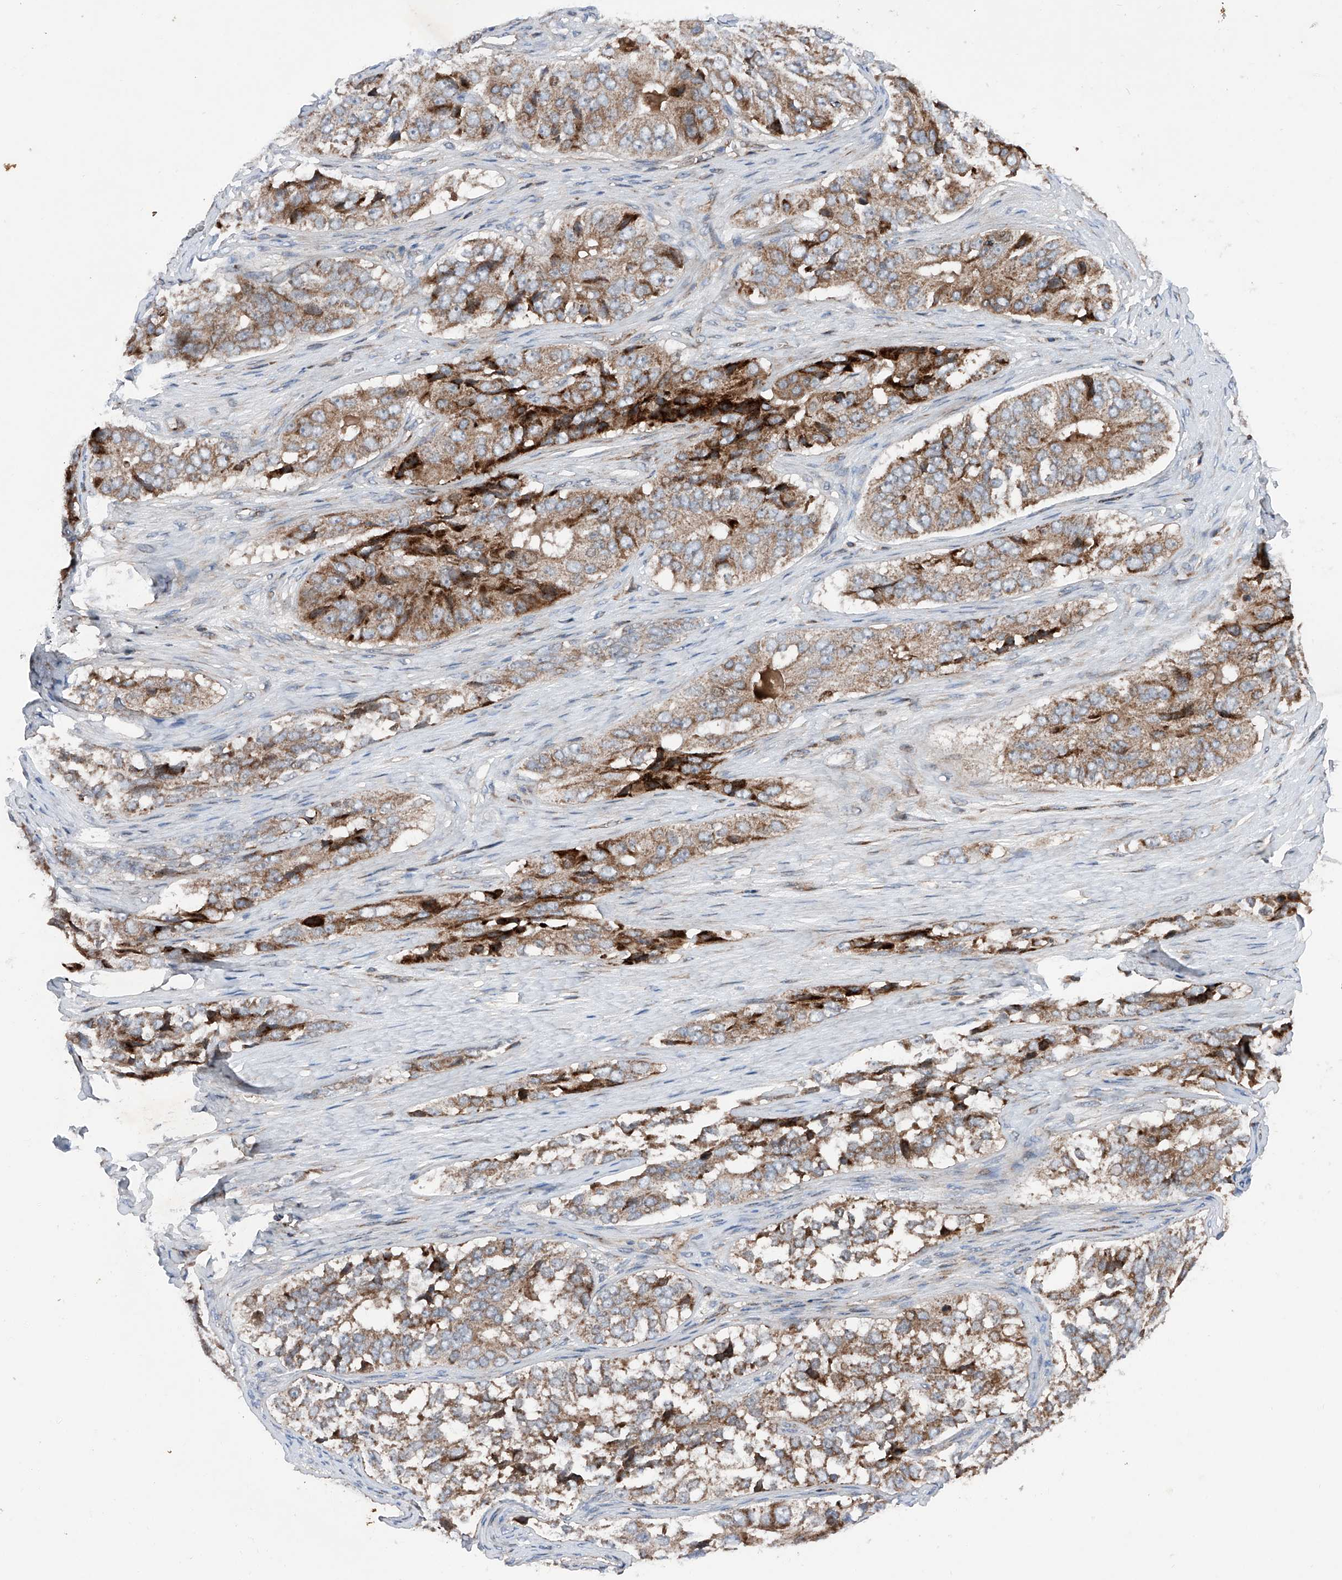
{"staining": {"intensity": "moderate", "quantity": ">75%", "location": "cytoplasmic/membranous"}, "tissue": "ovarian cancer", "cell_type": "Tumor cells", "image_type": "cancer", "snomed": [{"axis": "morphology", "description": "Carcinoma, endometroid"}, {"axis": "topography", "description": "Ovary"}], "caption": "Immunohistochemistry (IHC) (DAB (3,3'-diaminobenzidine)) staining of human ovarian endometroid carcinoma reveals moderate cytoplasmic/membranous protein positivity in about >75% of tumor cells.", "gene": "DAD1", "patient": {"sex": "female", "age": 51}}